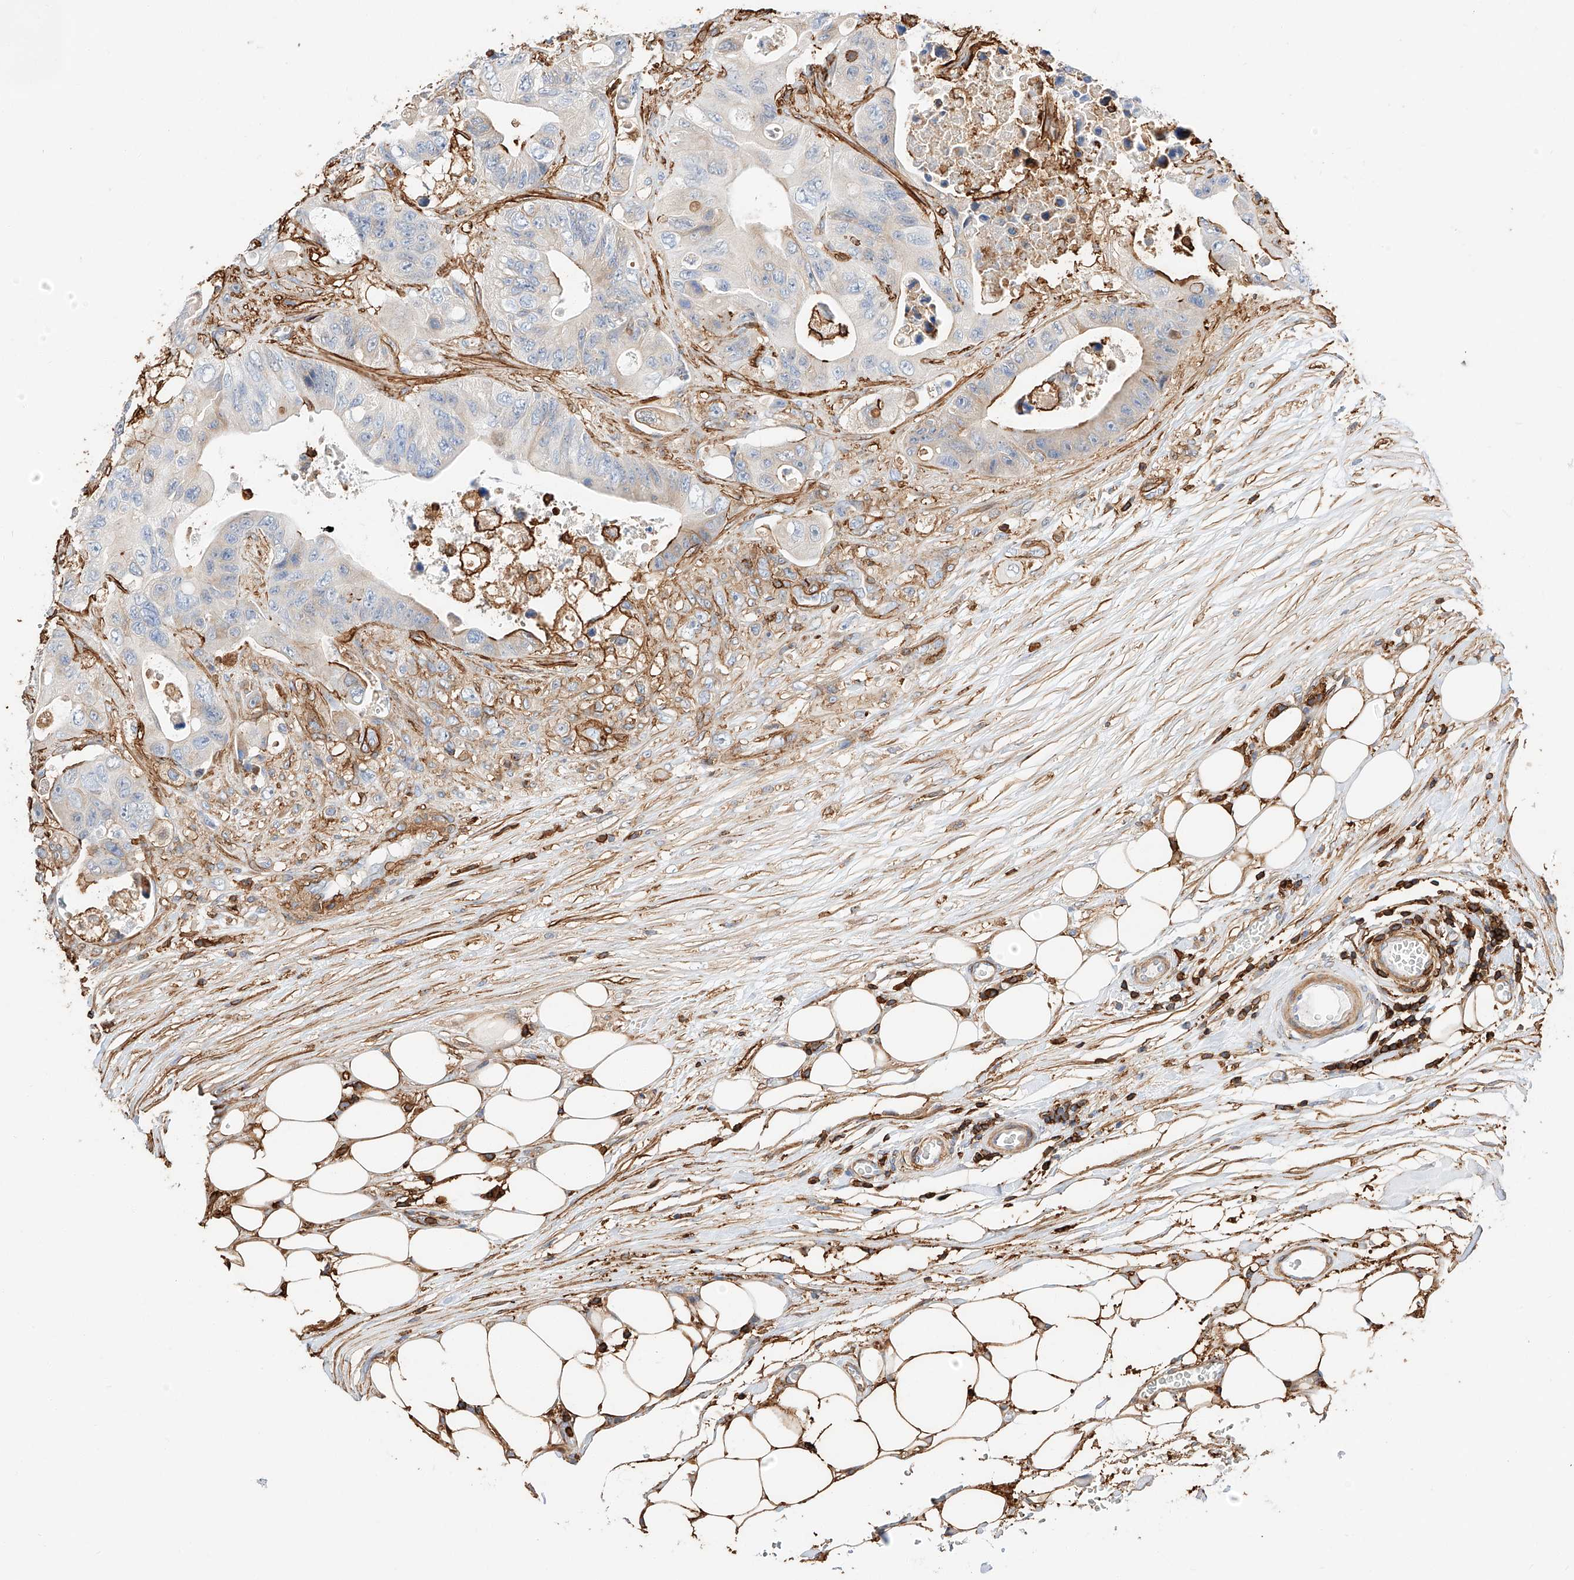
{"staining": {"intensity": "negative", "quantity": "none", "location": "none"}, "tissue": "colorectal cancer", "cell_type": "Tumor cells", "image_type": "cancer", "snomed": [{"axis": "morphology", "description": "Adenocarcinoma, NOS"}, {"axis": "topography", "description": "Colon"}], "caption": "This is an immunohistochemistry (IHC) micrograph of colorectal cancer (adenocarcinoma). There is no expression in tumor cells.", "gene": "WFS1", "patient": {"sex": "female", "age": 46}}